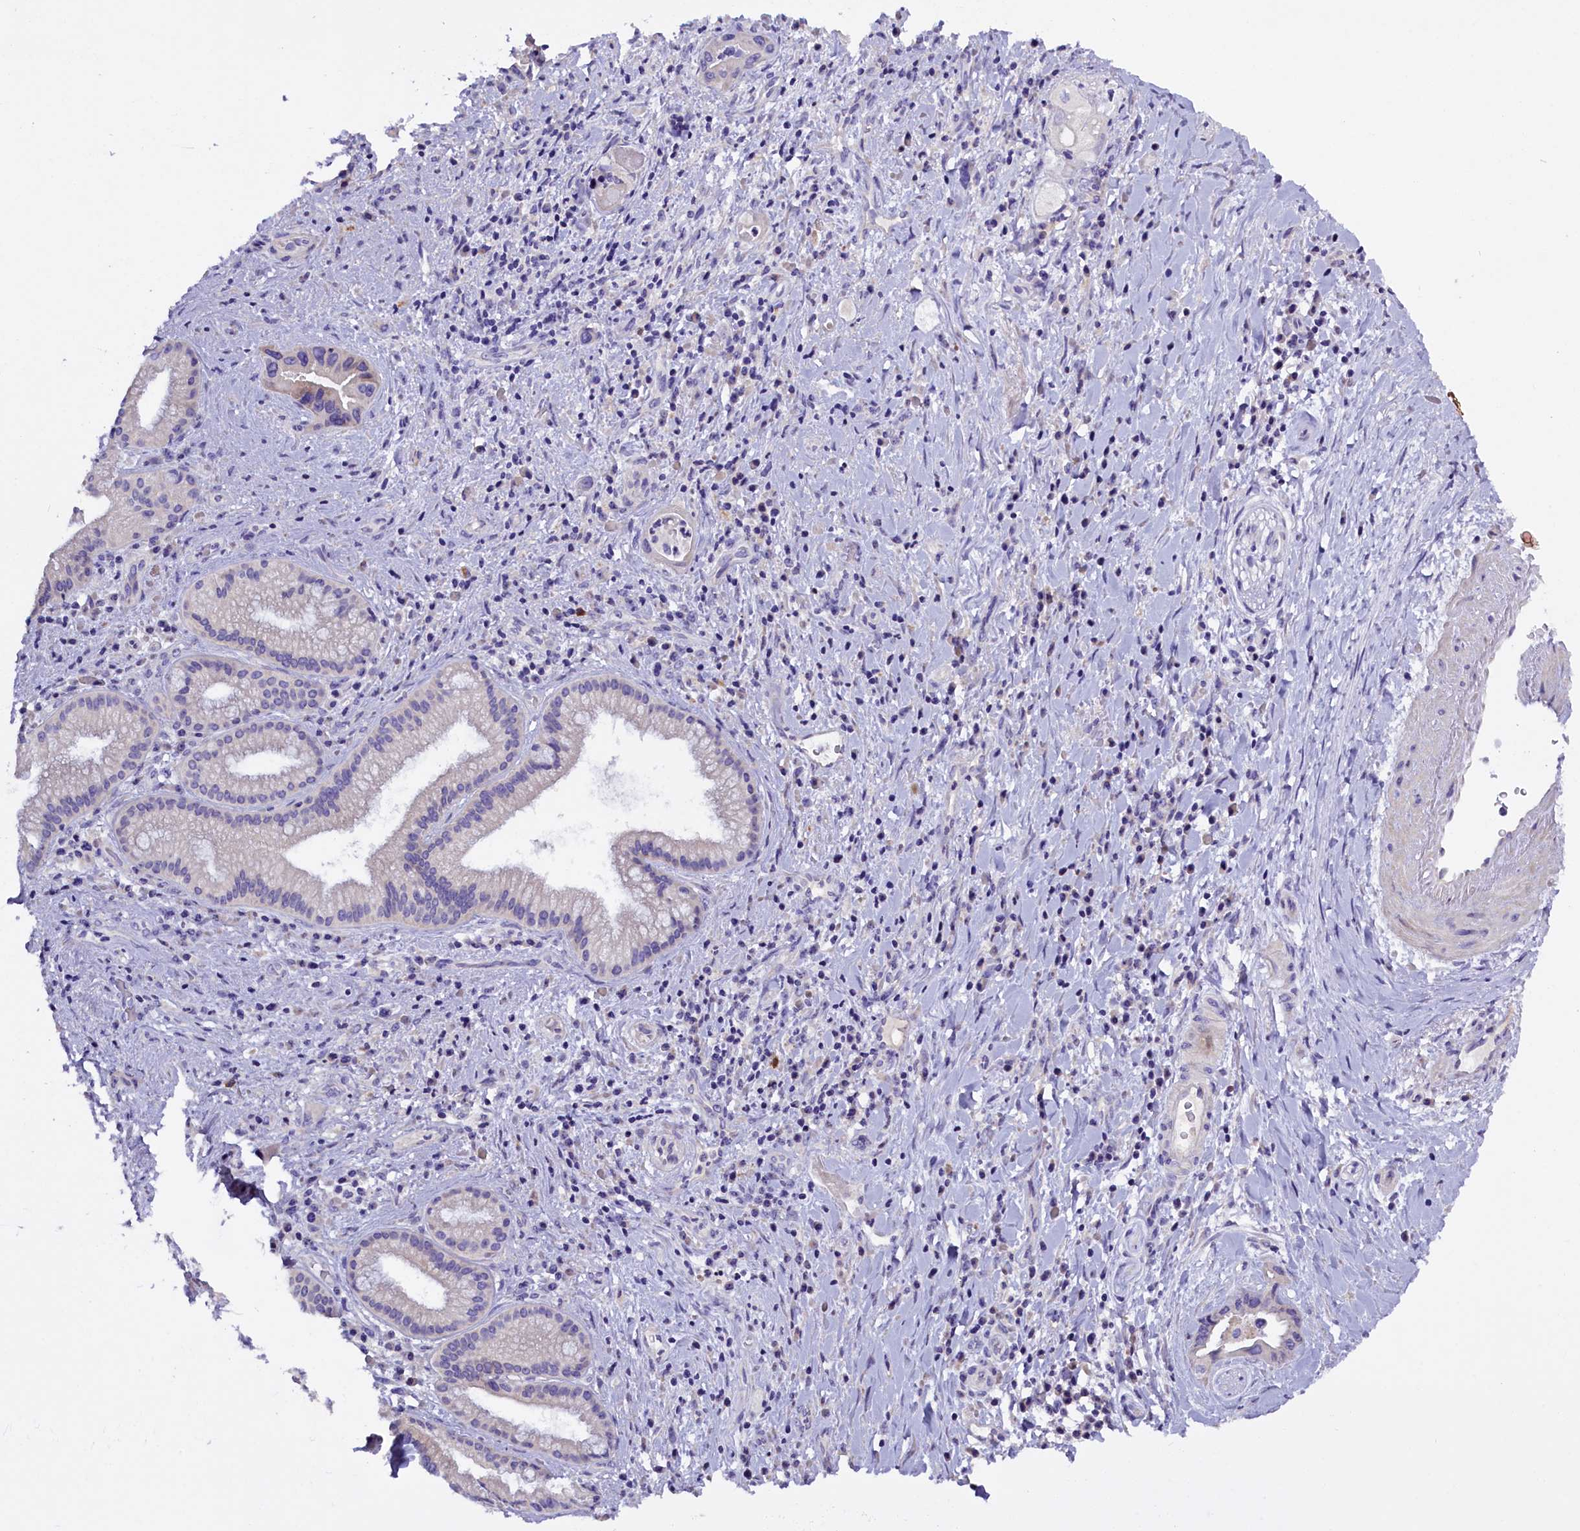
{"staining": {"intensity": "negative", "quantity": "none", "location": "none"}, "tissue": "pancreatic cancer", "cell_type": "Tumor cells", "image_type": "cancer", "snomed": [{"axis": "morphology", "description": "Adenocarcinoma, NOS"}, {"axis": "topography", "description": "Pancreas"}], "caption": "An immunohistochemistry image of pancreatic cancer (adenocarcinoma) is shown. There is no staining in tumor cells of pancreatic cancer (adenocarcinoma).", "gene": "RTTN", "patient": {"sex": "female", "age": 77}}